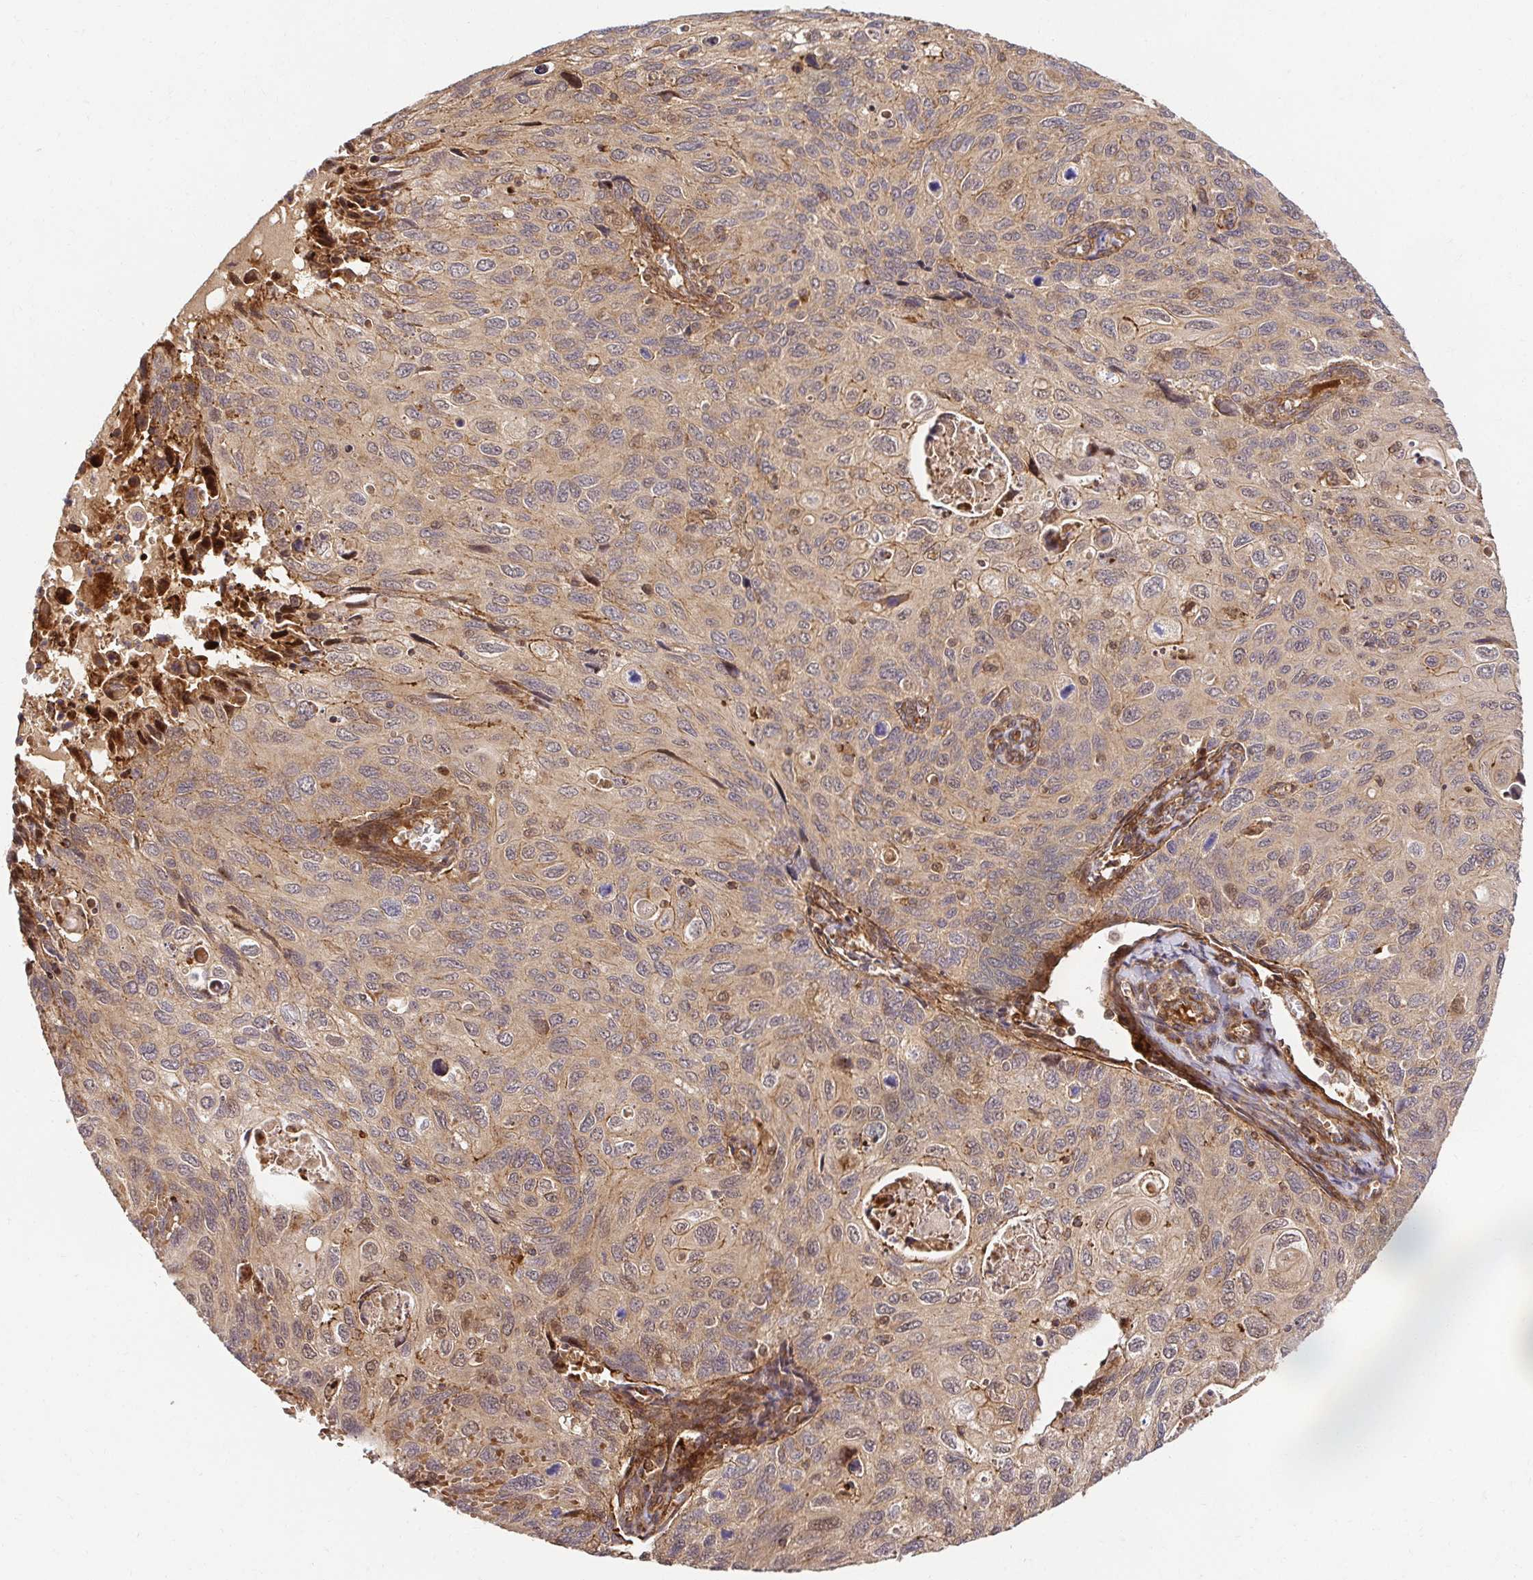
{"staining": {"intensity": "weak", "quantity": "<25%", "location": "nuclear"}, "tissue": "cervical cancer", "cell_type": "Tumor cells", "image_type": "cancer", "snomed": [{"axis": "morphology", "description": "Squamous cell carcinoma, NOS"}, {"axis": "topography", "description": "Cervix"}], "caption": "Cervical cancer (squamous cell carcinoma) was stained to show a protein in brown. There is no significant positivity in tumor cells.", "gene": "PSMA4", "patient": {"sex": "female", "age": 70}}